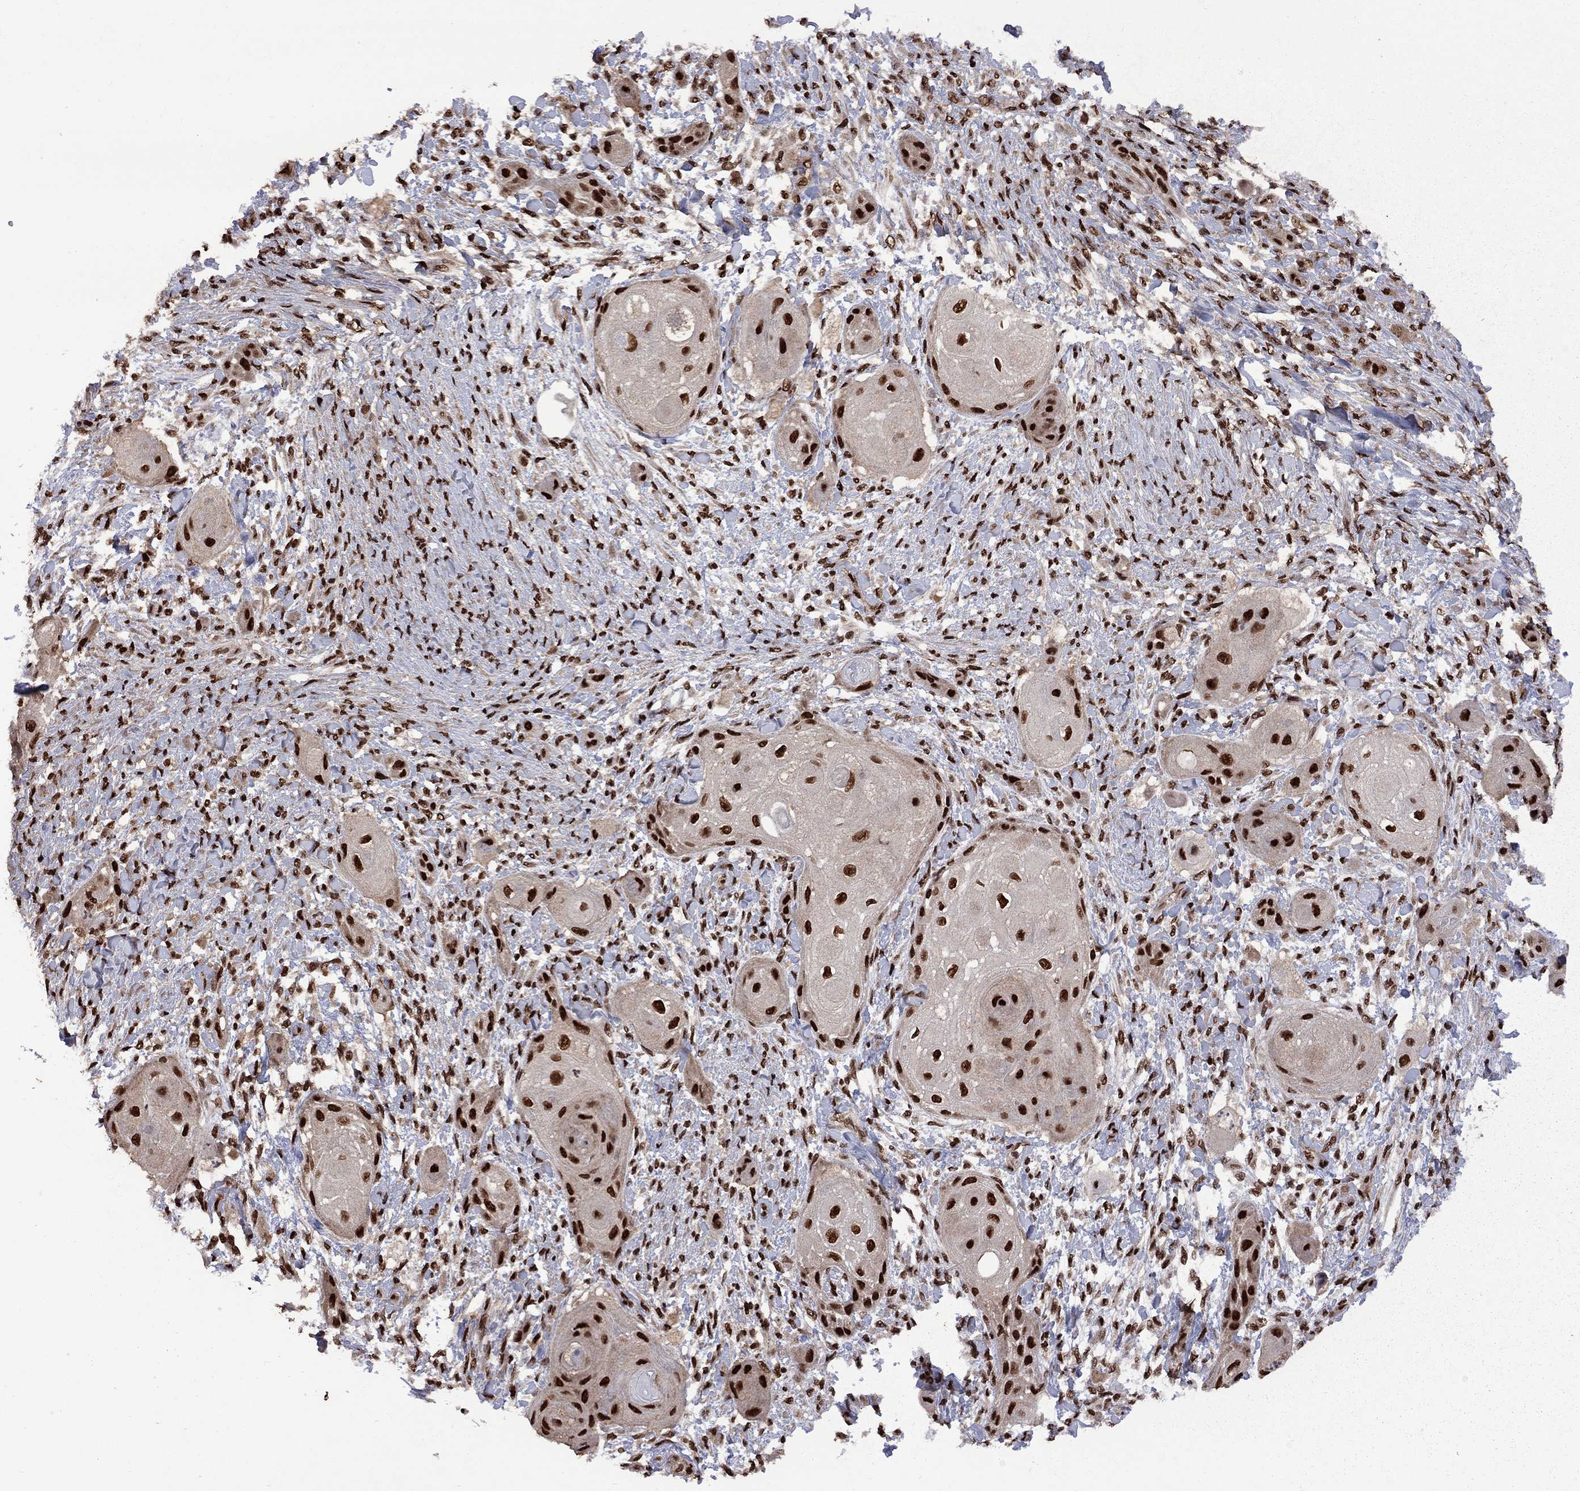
{"staining": {"intensity": "strong", "quantity": ">75%", "location": "nuclear"}, "tissue": "skin cancer", "cell_type": "Tumor cells", "image_type": "cancer", "snomed": [{"axis": "morphology", "description": "Squamous cell carcinoma, NOS"}, {"axis": "topography", "description": "Skin"}], "caption": "Immunohistochemistry (IHC) of human skin squamous cell carcinoma shows high levels of strong nuclear positivity in about >75% of tumor cells.", "gene": "MED25", "patient": {"sex": "male", "age": 62}}